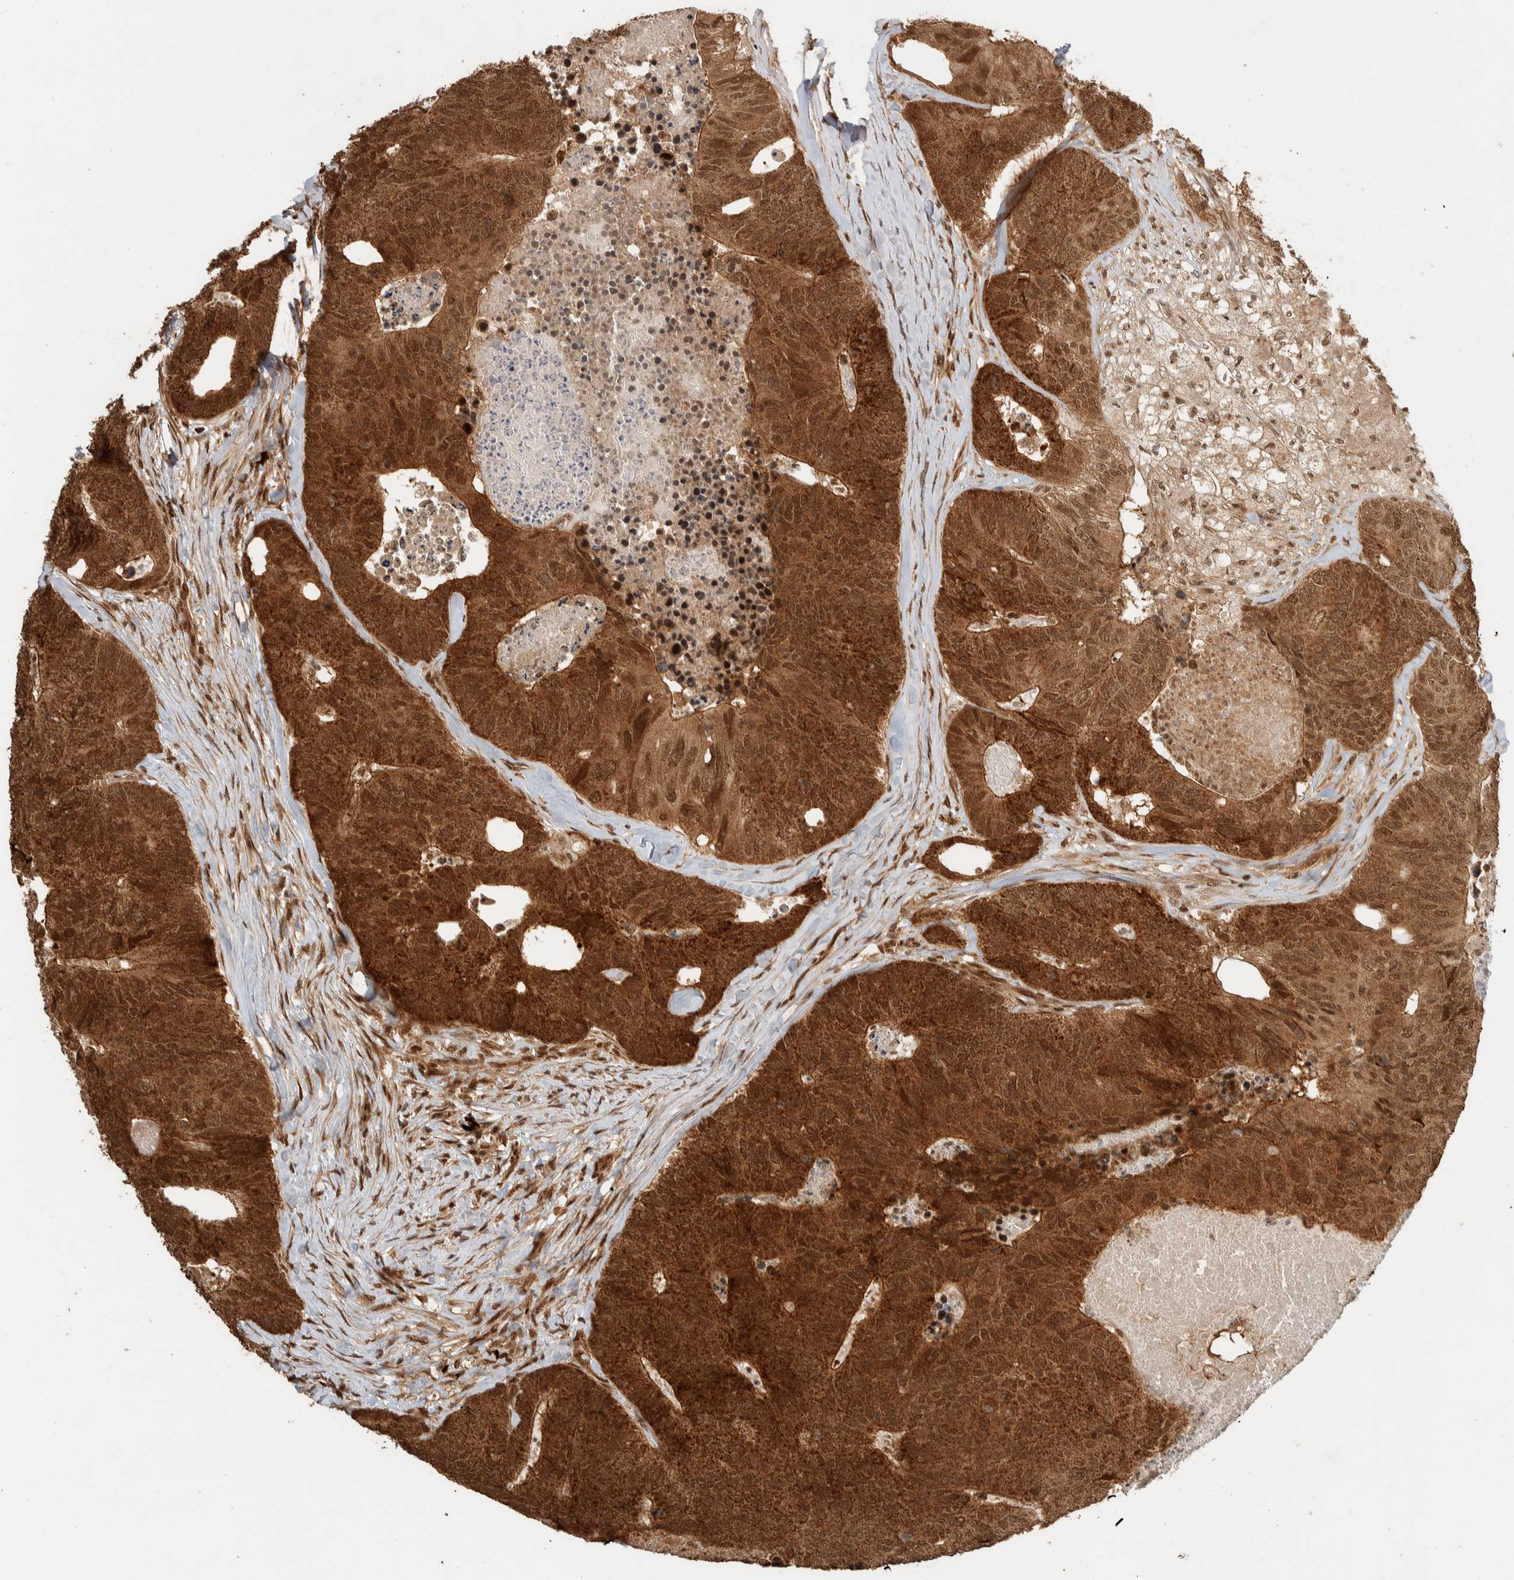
{"staining": {"intensity": "strong", "quantity": ">75%", "location": "cytoplasmic/membranous,nuclear"}, "tissue": "colorectal cancer", "cell_type": "Tumor cells", "image_type": "cancer", "snomed": [{"axis": "morphology", "description": "Adenocarcinoma, NOS"}, {"axis": "topography", "description": "Colon"}], "caption": "A histopathology image showing strong cytoplasmic/membranous and nuclear positivity in approximately >75% of tumor cells in colorectal adenocarcinoma, as visualized by brown immunohistochemical staining.", "gene": "ZBTB2", "patient": {"sex": "female", "age": 67}}